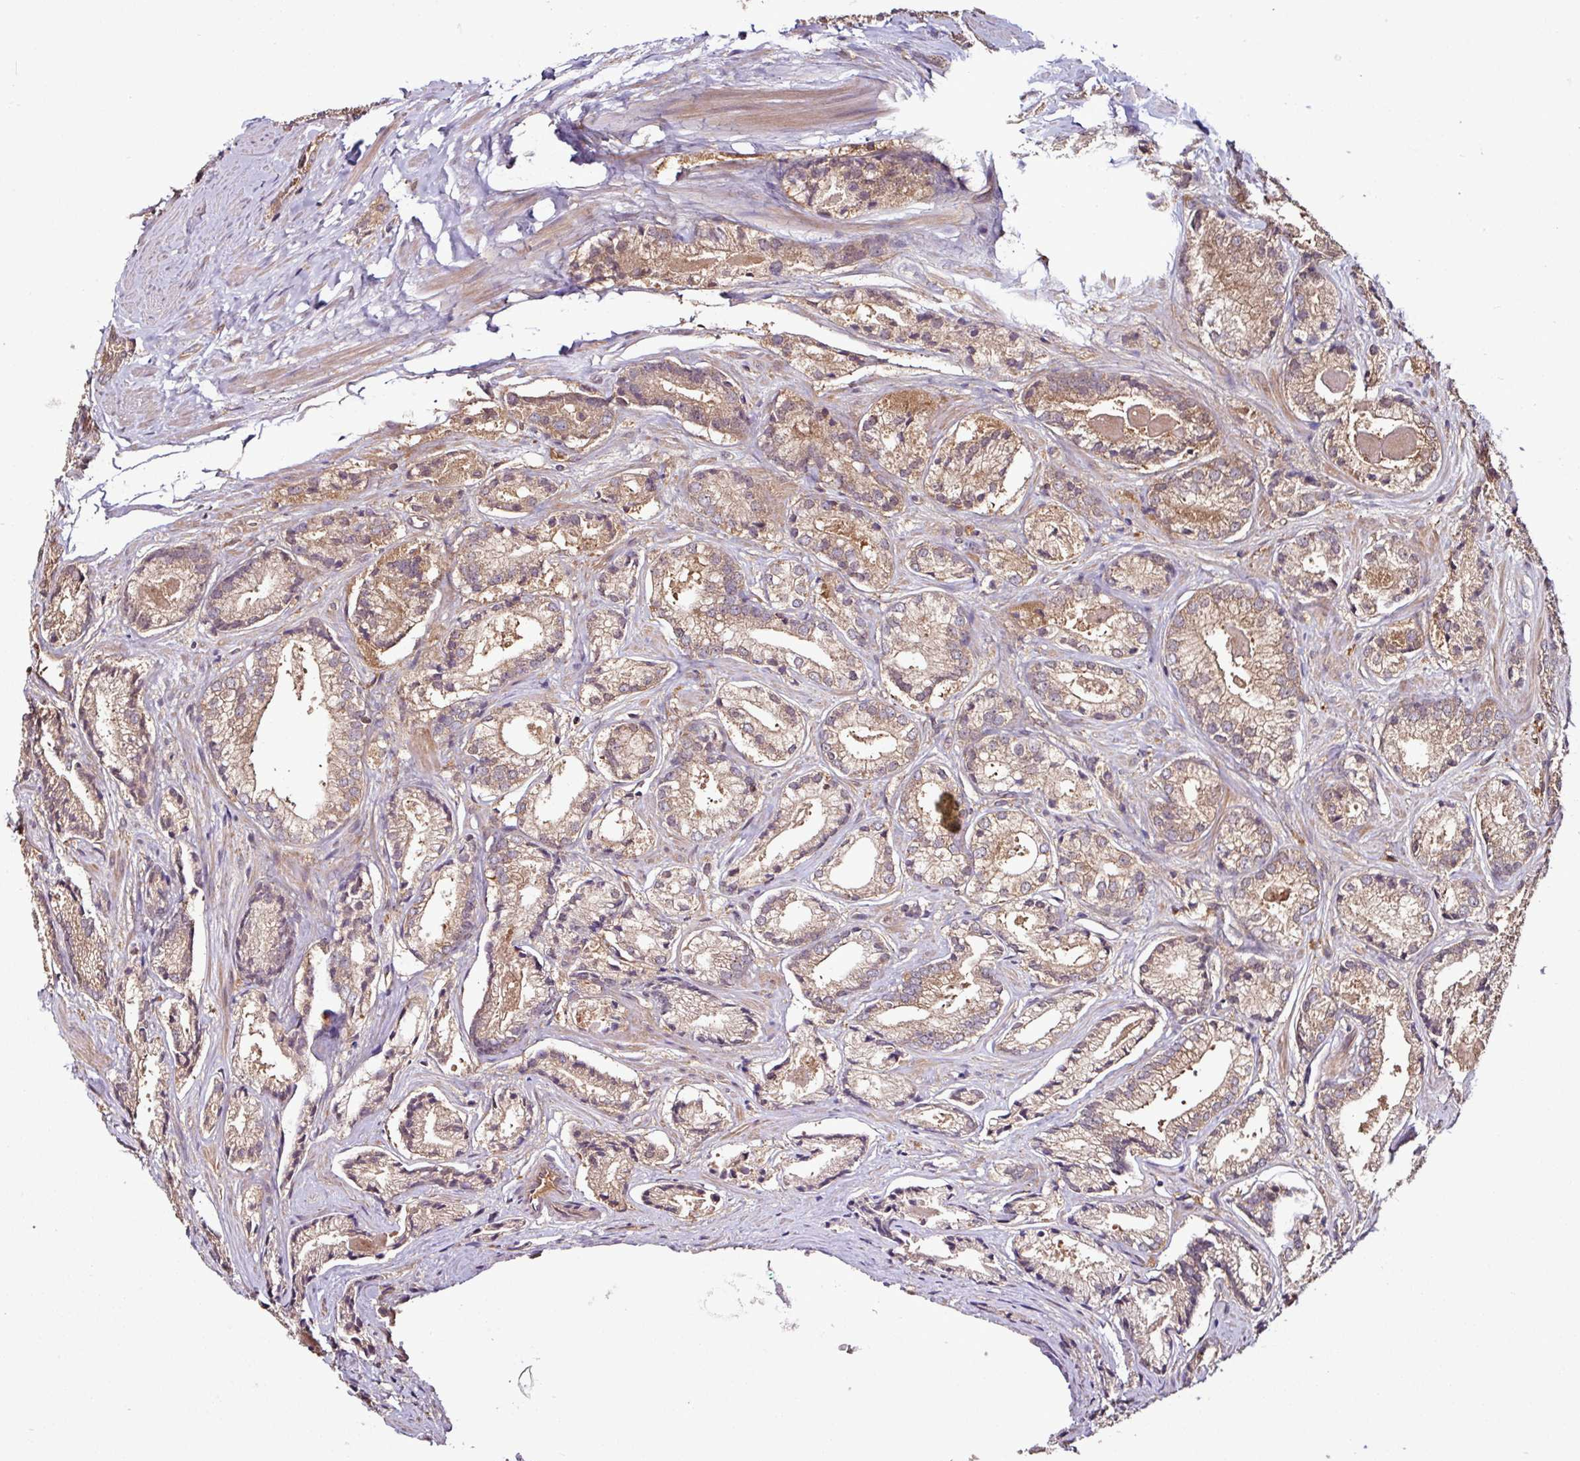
{"staining": {"intensity": "moderate", "quantity": "25%-75%", "location": "cytoplasmic/membranous"}, "tissue": "prostate cancer", "cell_type": "Tumor cells", "image_type": "cancer", "snomed": [{"axis": "morphology", "description": "Adenocarcinoma, Low grade"}, {"axis": "topography", "description": "Prostate"}], "caption": "DAB immunohistochemical staining of human prostate cancer demonstrates moderate cytoplasmic/membranous protein expression in about 25%-75% of tumor cells. The protein of interest is shown in brown color, while the nuclei are stained blue.", "gene": "GNPDA1", "patient": {"sex": "male", "age": 68}}